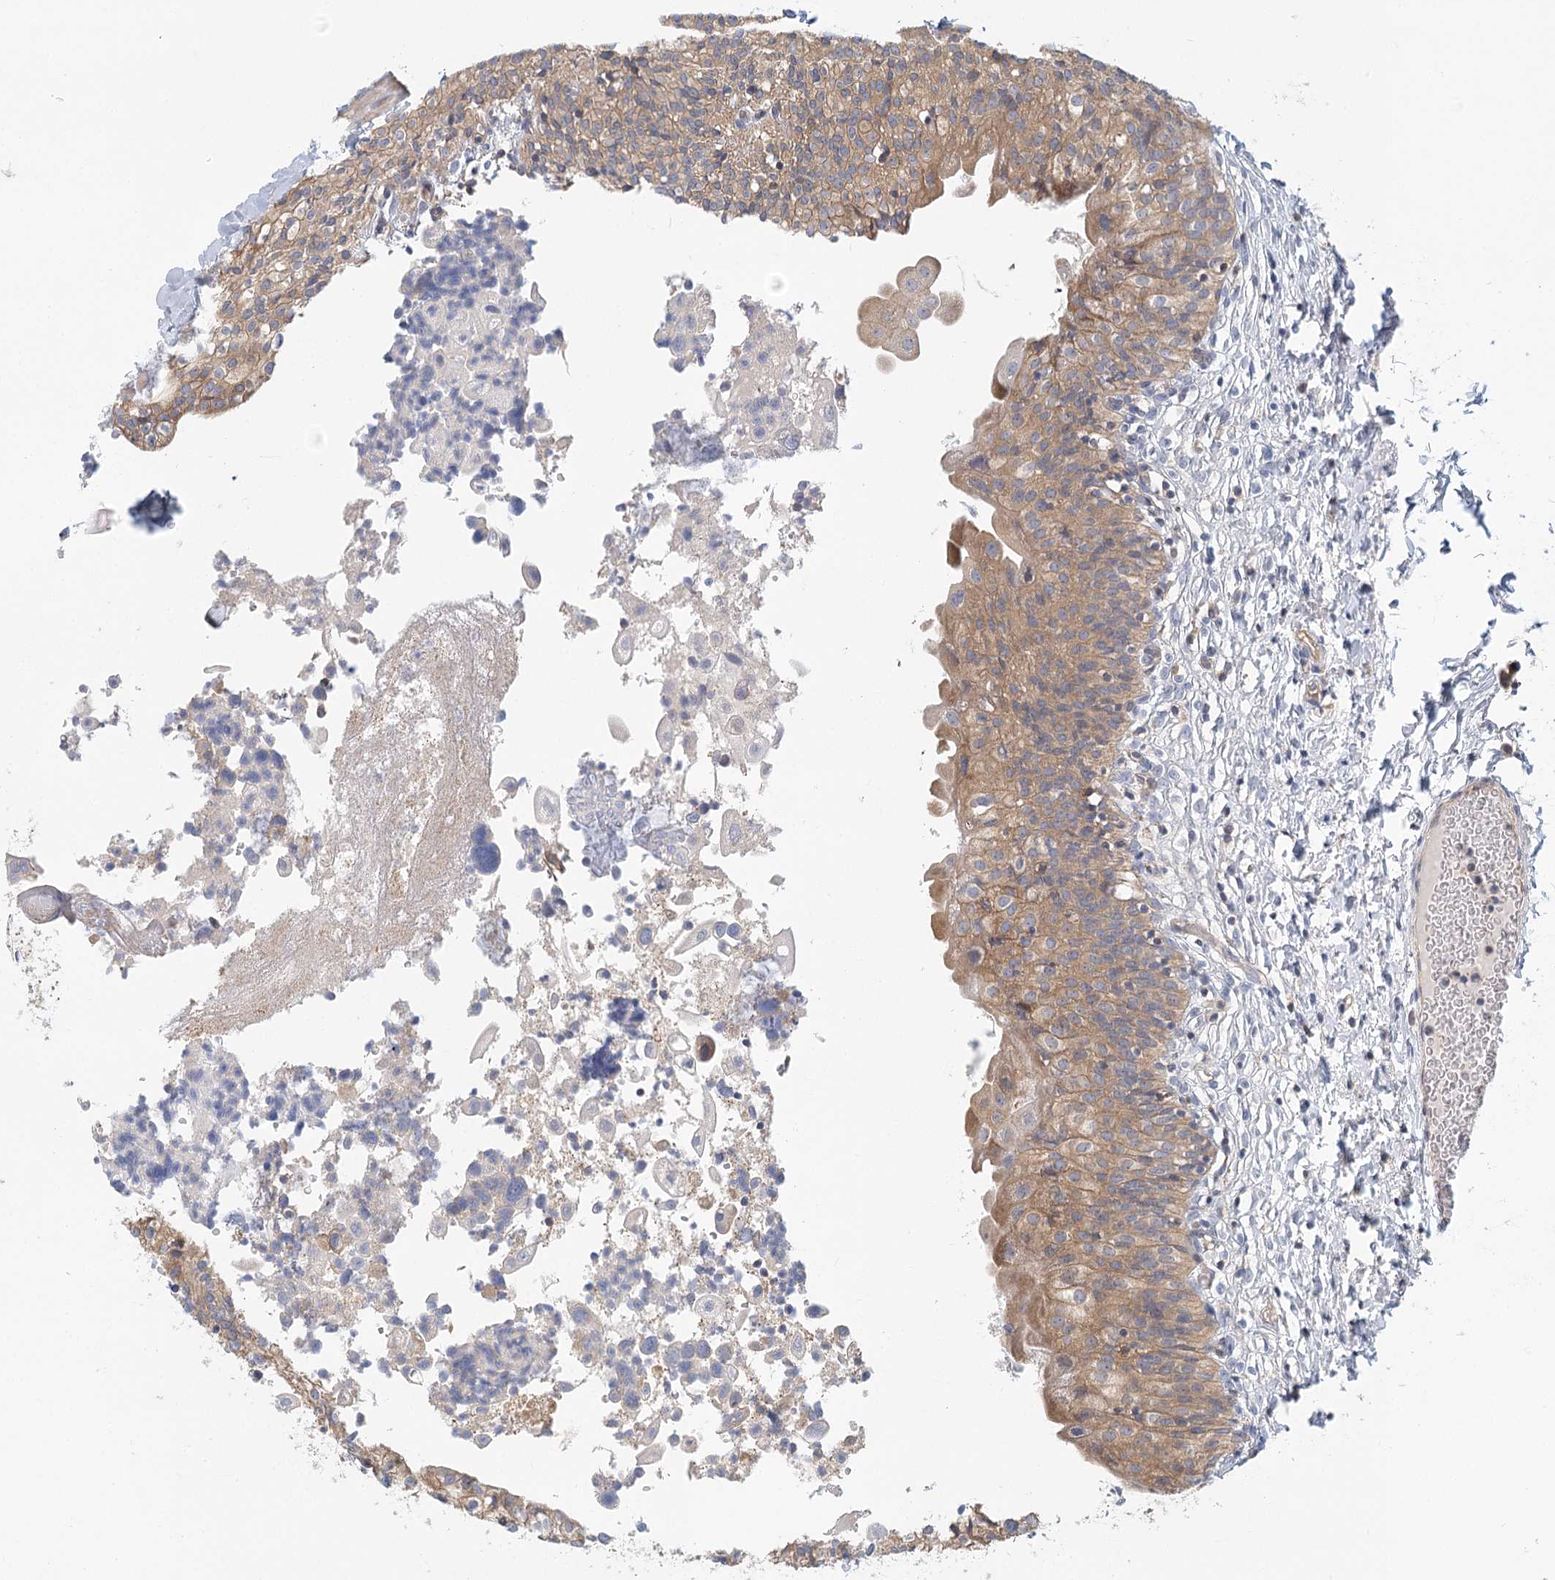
{"staining": {"intensity": "moderate", "quantity": ">75%", "location": "cytoplasmic/membranous"}, "tissue": "urinary bladder", "cell_type": "Urothelial cells", "image_type": "normal", "snomed": [{"axis": "morphology", "description": "Normal tissue, NOS"}, {"axis": "topography", "description": "Urinary bladder"}], "caption": "Protein expression analysis of unremarkable human urinary bladder reveals moderate cytoplasmic/membranous positivity in about >75% of urothelial cells. The protein of interest is stained brown, and the nuclei are stained in blue (DAB (3,3'-diaminobenzidine) IHC with brightfield microscopy, high magnification).", "gene": "UMPS", "patient": {"sex": "male", "age": 55}}